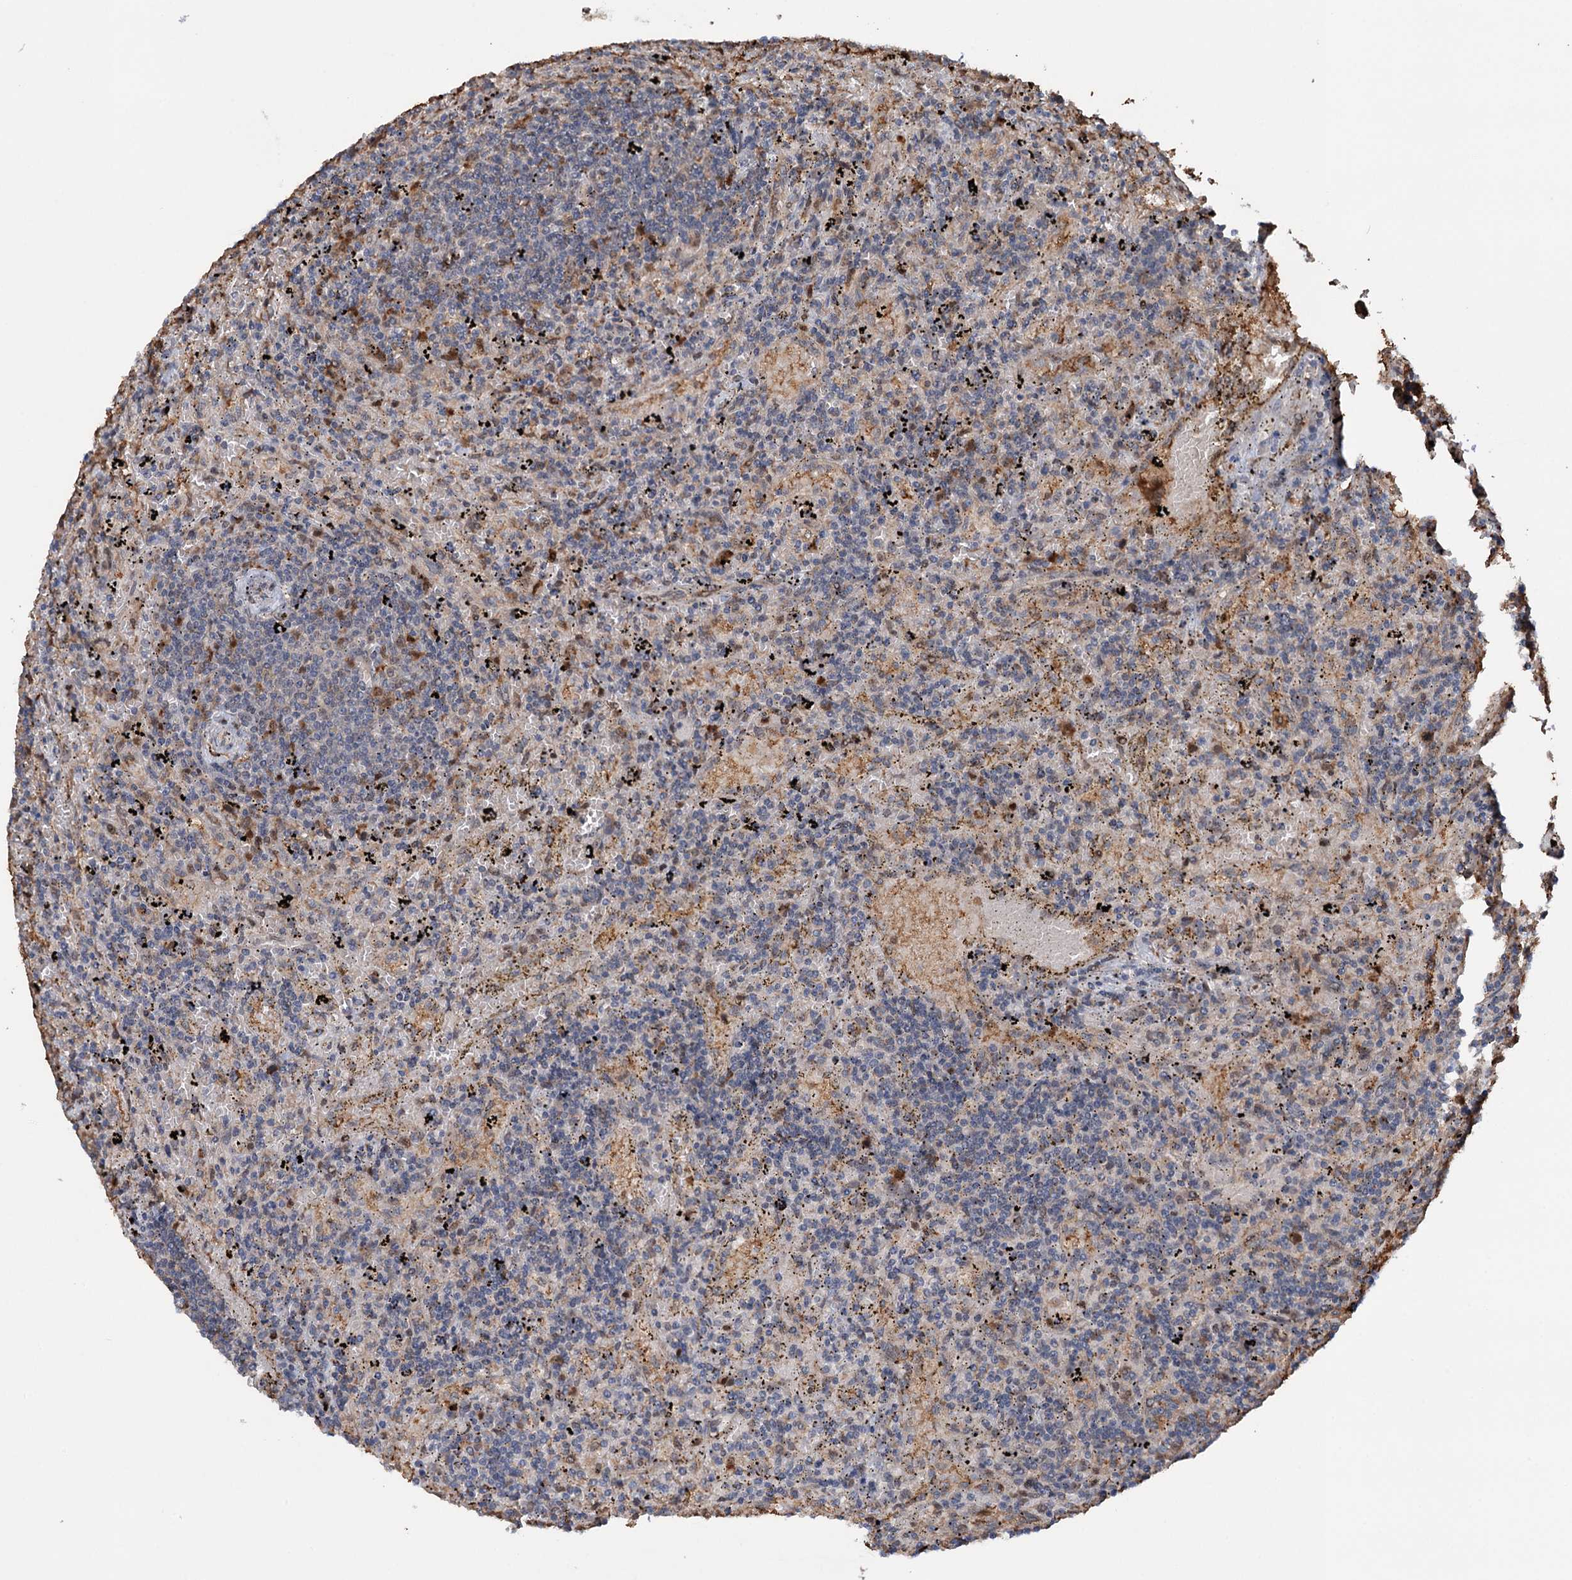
{"staining": {"intensity": "negative", "quantity": "none", "location": "none"}, "tissue": "lymphoma", "cell_type": "Tumor cells", "image_type": "cancer", "snomed": [{"axis": "morphology", "description": "Malignant lymphoma, non-Hodgkin's type, Low grade"}, {"axis": "topography", "description": "Spleen"}], "caption": "An IHC micrograph of low-grade malignant lymphoma, non-Hodgkin's type is shown. There is no staining in tumor cells of low-grade malignant lymphoma, non-Hodgkin's type.", "gene": "NCAPD2", "patient": {"sex": "male", "age": 76}}